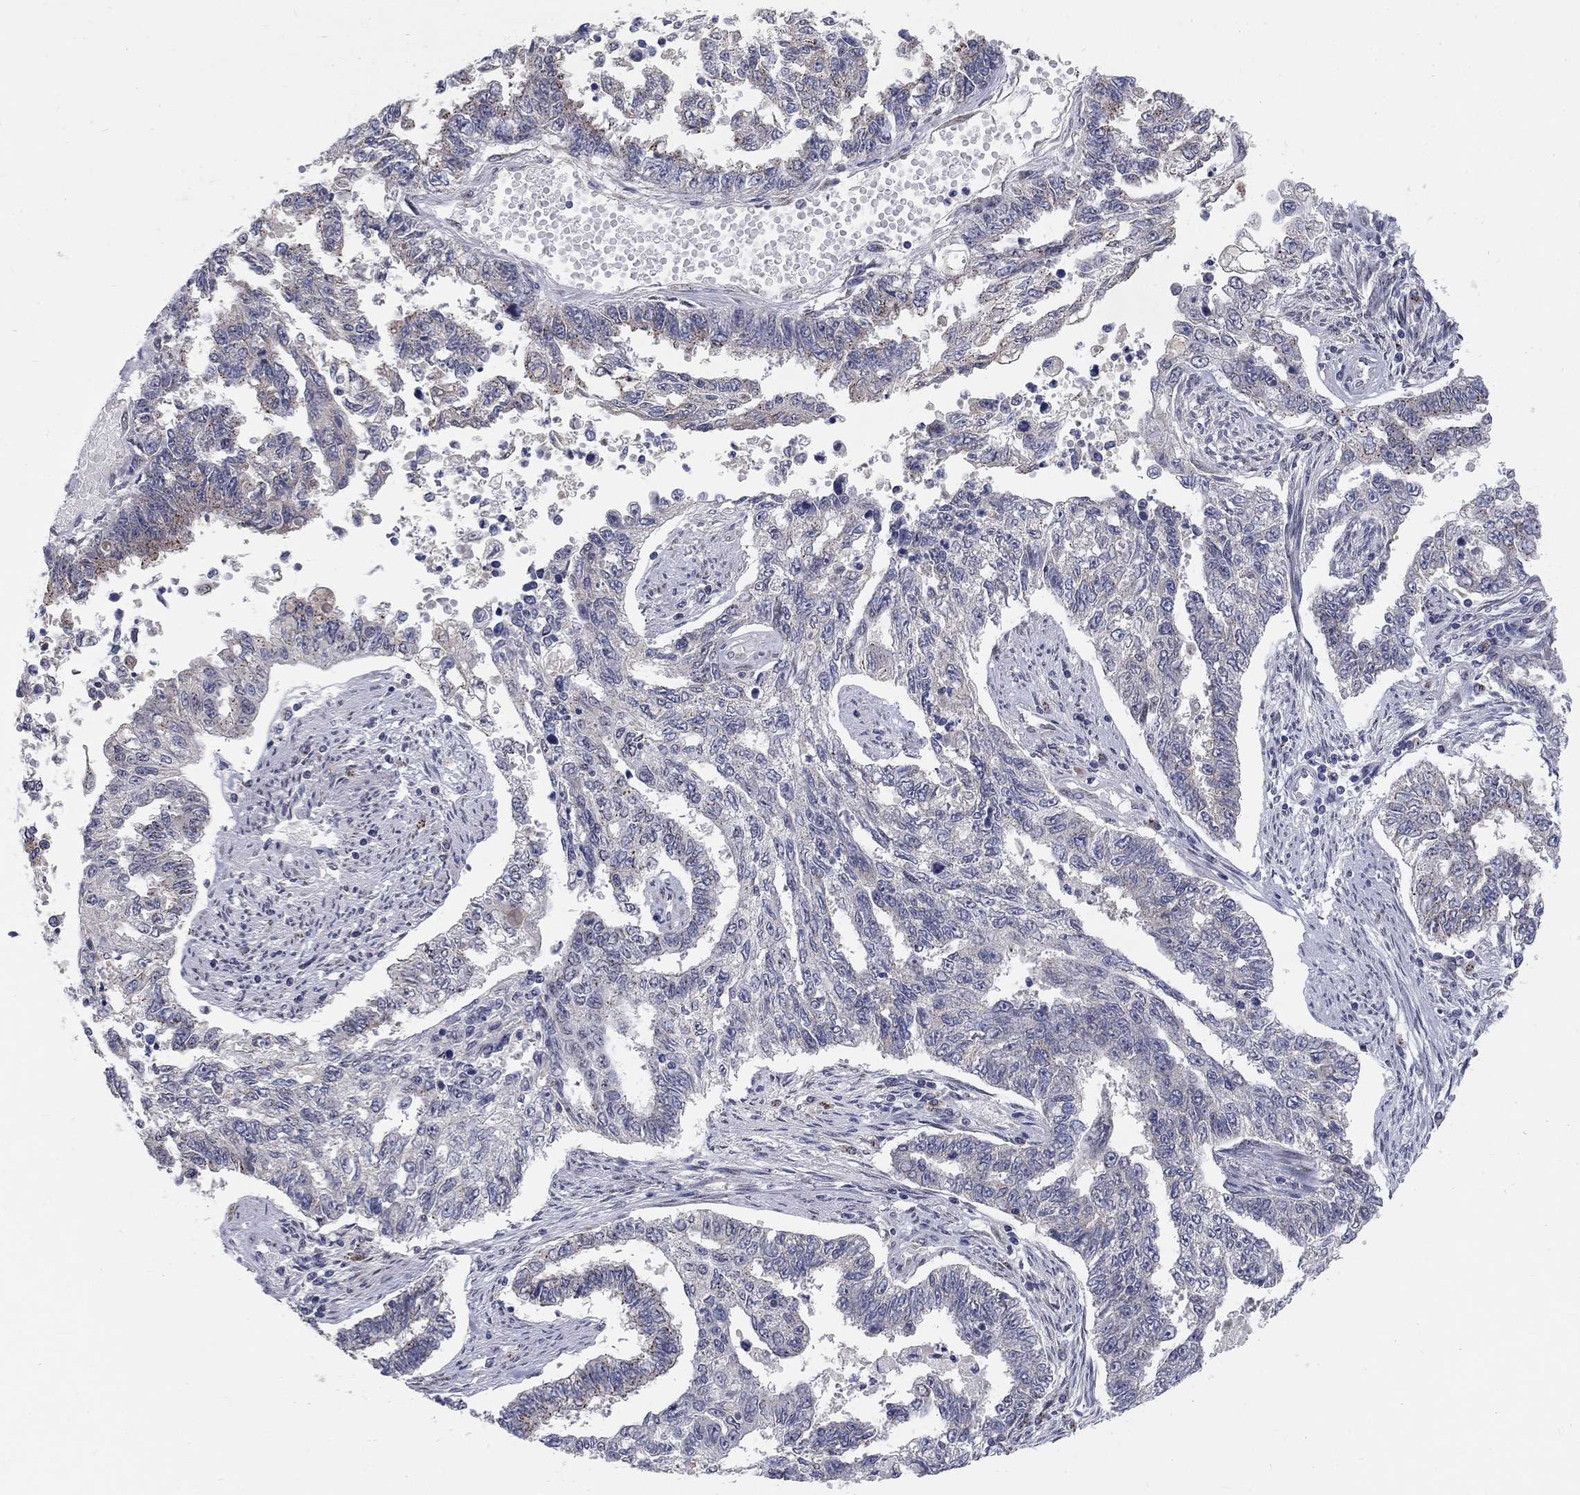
{"staining": {"intensity": "negative", "quantity": "none", "location": "none"}, "tissue": "endometrial cancer", "cell_type": "Tumor cells", "image_type": "cancer", "snomed": [{"axis": "morphology", "description": "Adenocarcinoma, NOS"}, {"axis": "topography", "description": "Uterus"}], "caption": "There is no significant staining in tumor cells of endometrial cancer (adenocarcinoma).", "gene": "PANK3", "patient": {"sex": "female", "age": 59}}